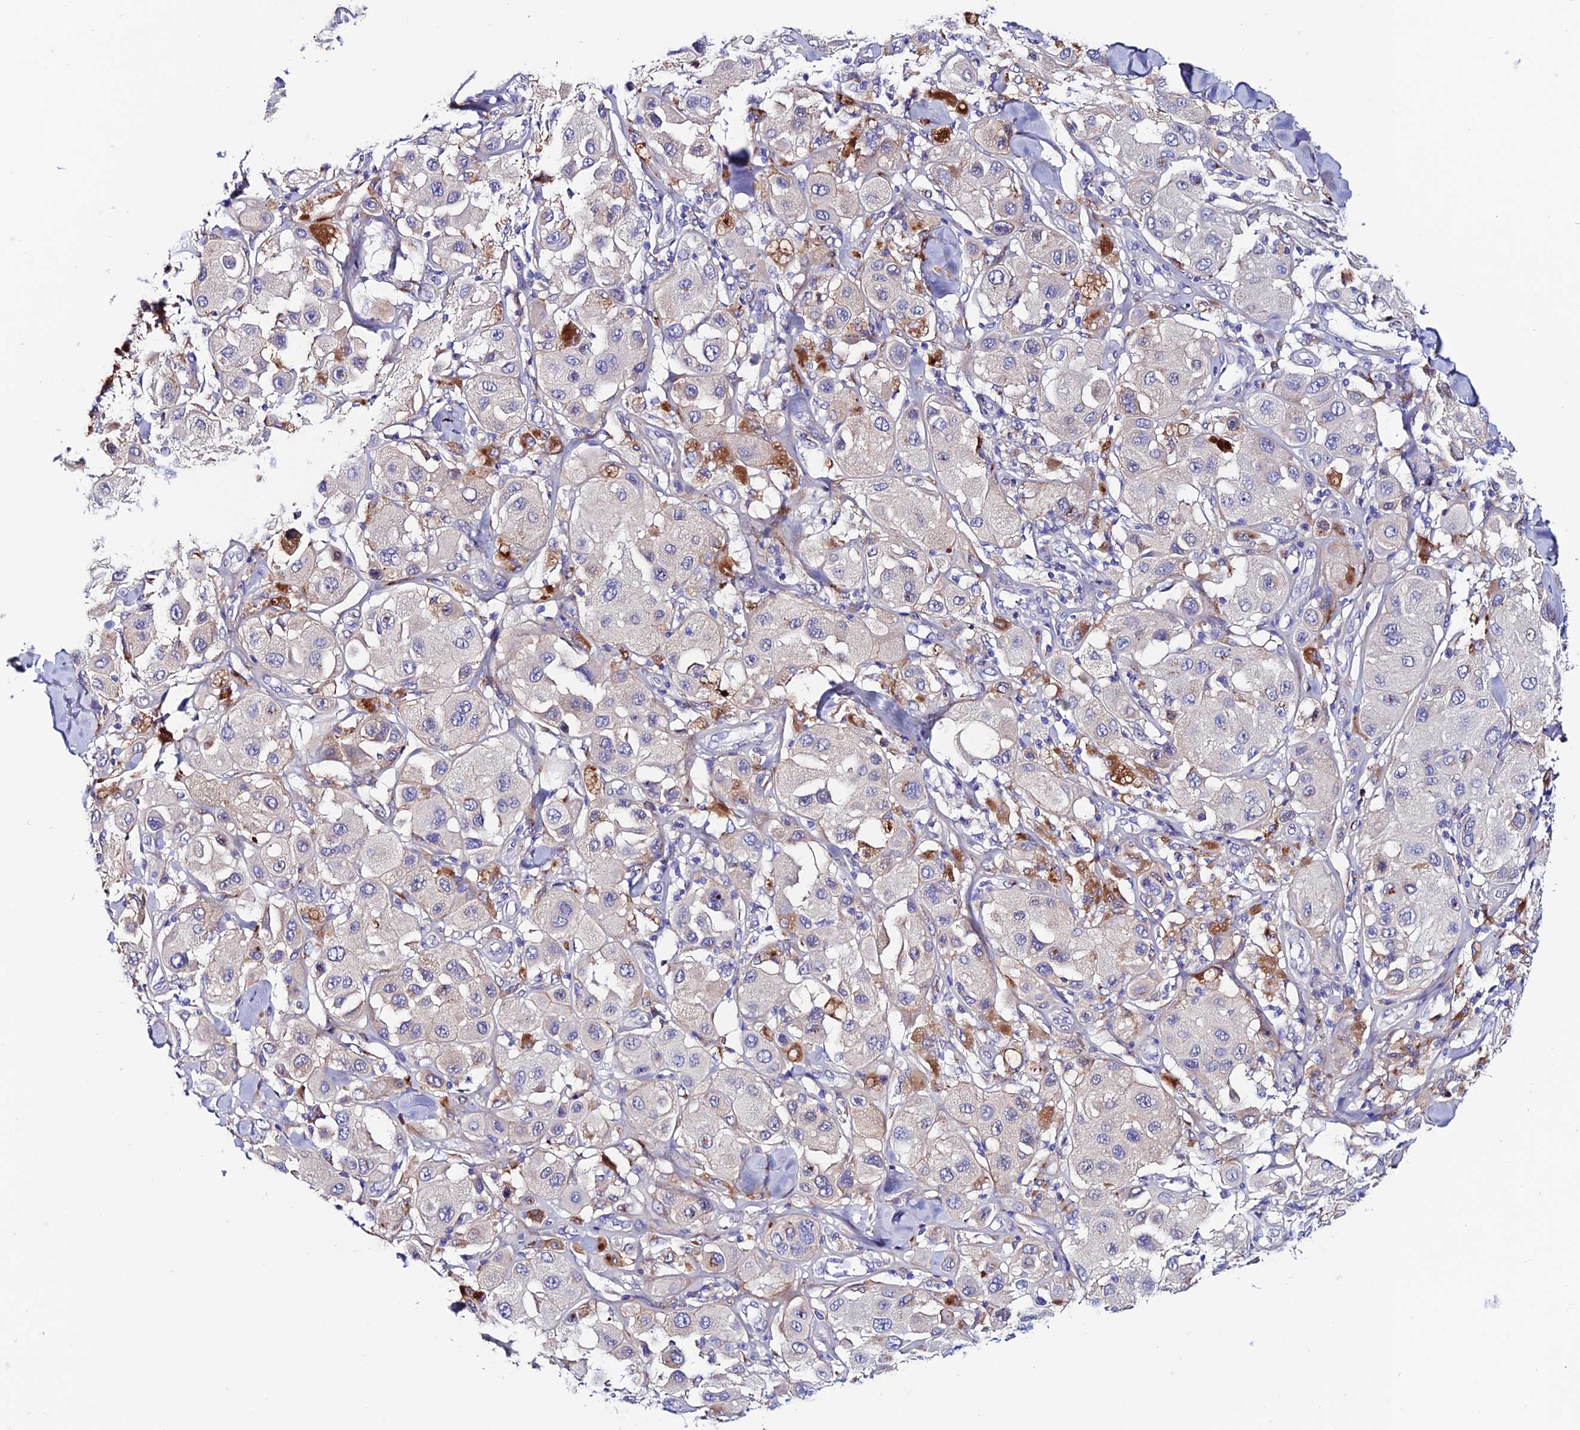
{"staining": {"intensity": "moderate", "quantity": "<25%", "location": "cytoplasmic/membranous"}, "tissue": "melanoma", "cell_type": "Tumor cells", "image_type": "cancer", "snomed": [{"axis": "morphology", "description": "Malignant melanoma, Metastatic site"}, {"axis": "topography", "description": "Skin"}], "caption": "Tumor cells reveal moderate cytoplasmic/membranous expression in about <25% of cells in malignant melanoma (metastatic site).", "gene": "OR51Q1", "patient": {"sex": "male", "age": 41}}